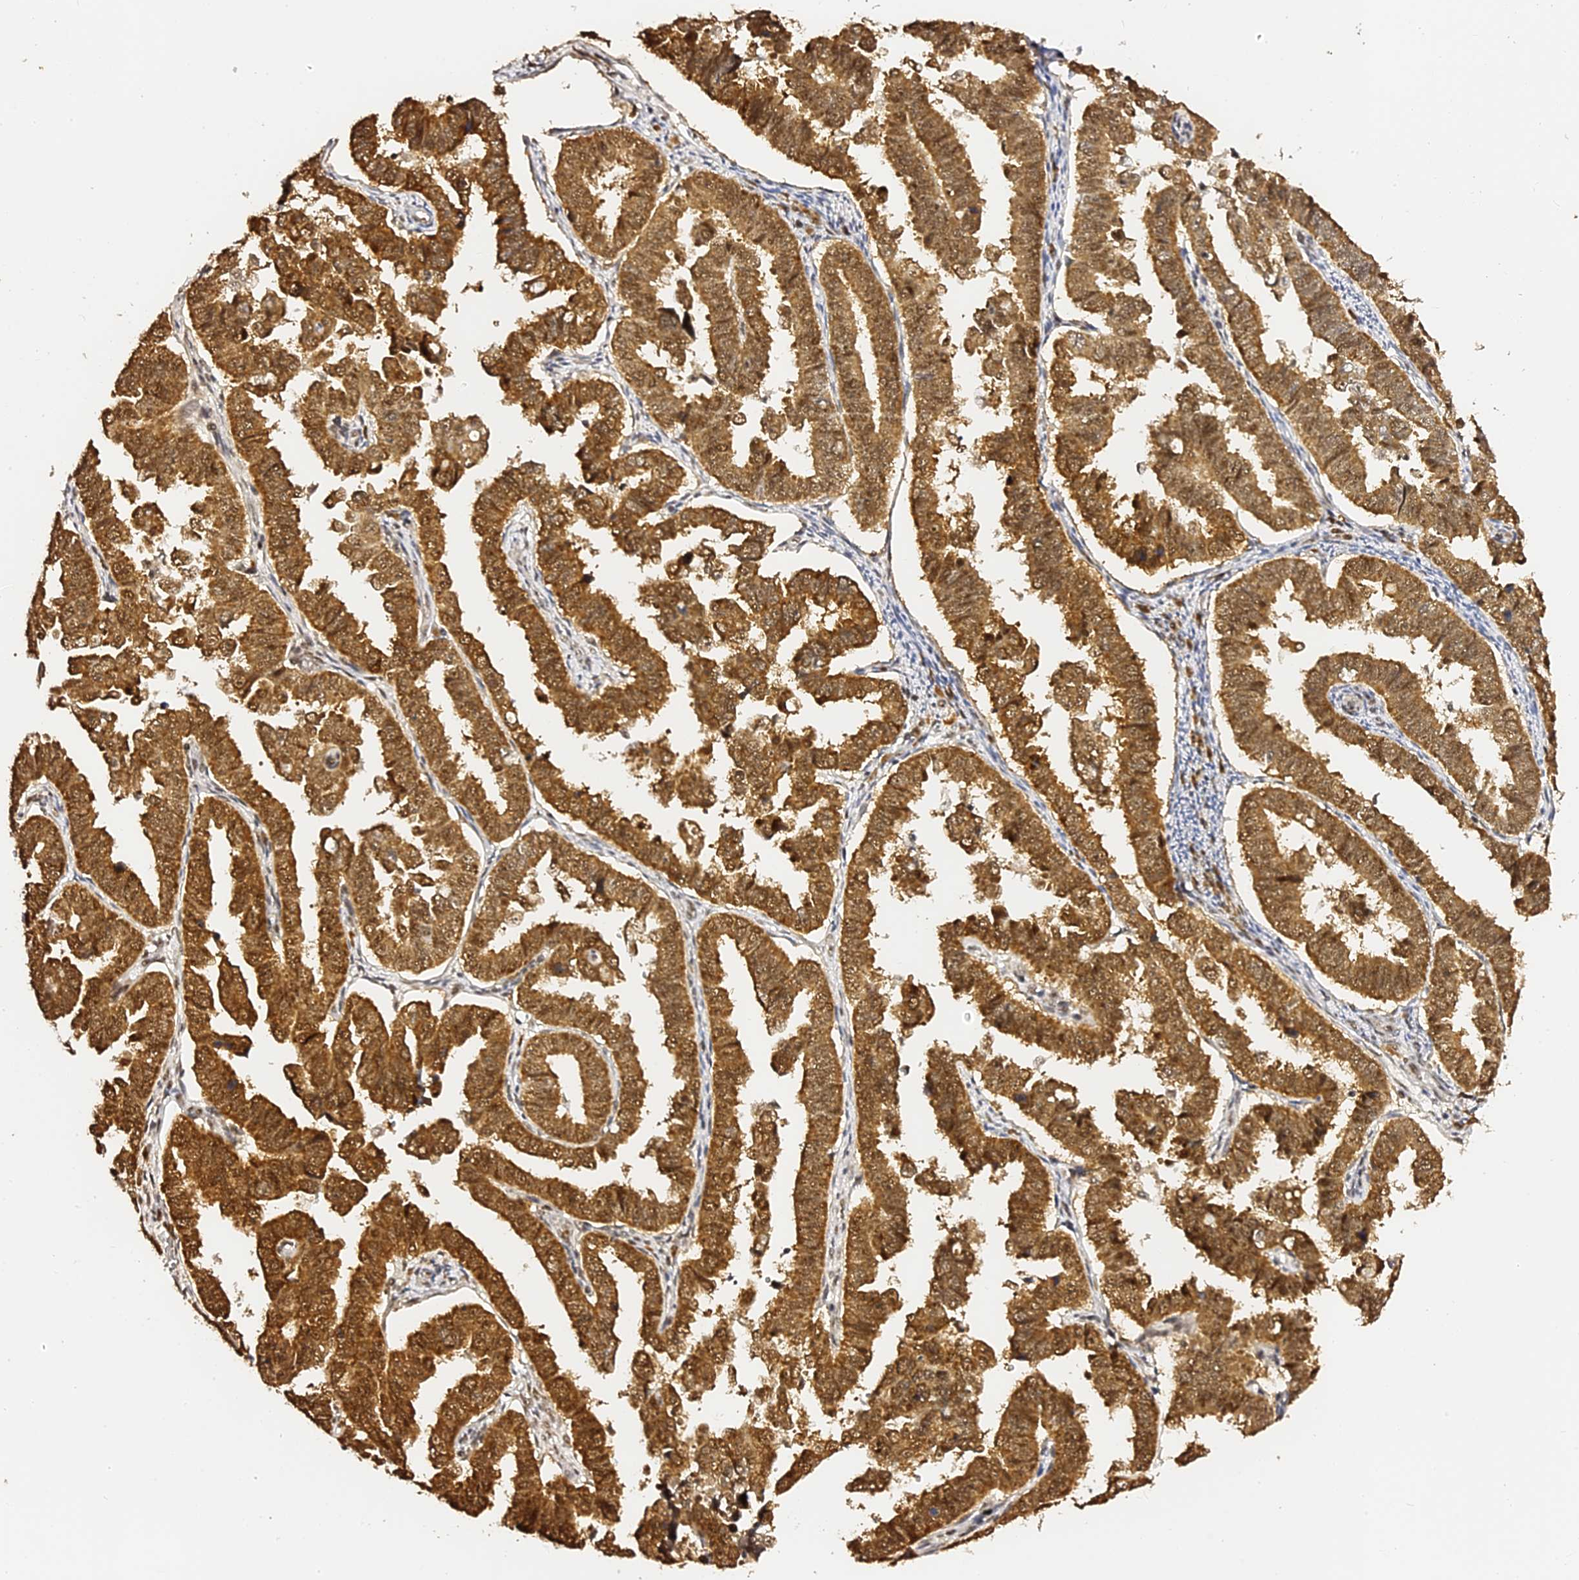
{"staining": {"intensity": "strong", "quantity": ">75%", "location": "cytoplasmic/membranous,nuclear"}, "tissue": "endometrial cancer", "cell_type": "Tumor cells", "image_type": "cancer", "snomed": [{"axis": "morphology", "description": "Adenocarcinoma, NOS"}, {"axis": "topography", "description": "Endometrium"}], "caption": "There is high levels of strong cytoplasmic/membranous and nuclear staining in tumor cells of adenocarcinoma (endometrial), as demonstrated by immunohistochemical staining (brown color).", "gene": "MCRS1", "patient": {"sex": "female", "age": 75}}